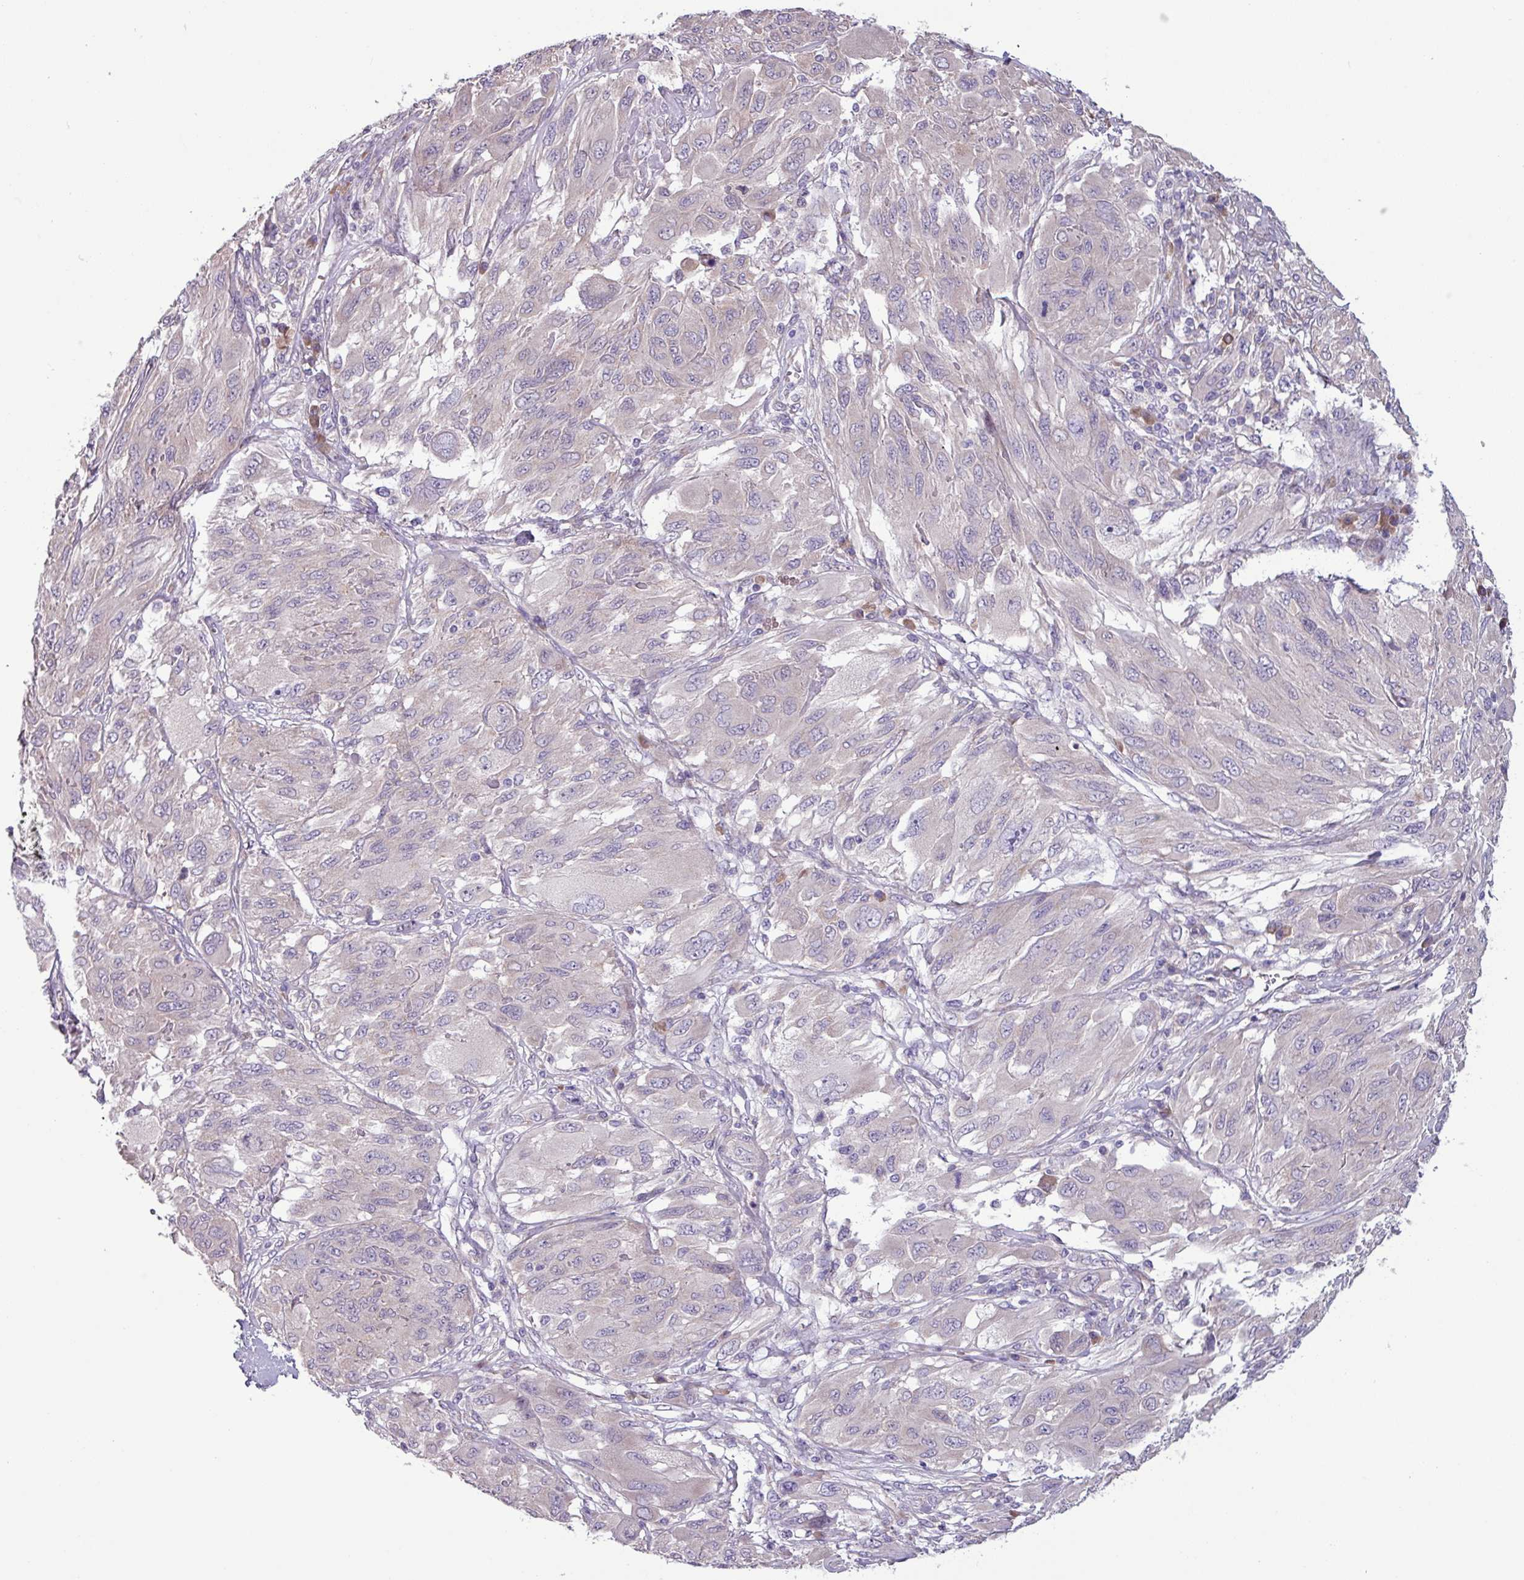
{"staining": {"intensity": "negative", "quantity": "none", "location": "none"}, "tissue": "melanoma", "cell_type": "Tumor cells", "image_type": "cancer", "snomed": [{"axis": "morphology", "description": "Malignant melanoma, NOS"}, {"axis": "topography", "description": "Skin"}], "caption": "DAB (3,3'-diaminobenzidine) immunohistochemical staining of melanoma demonstrates no significant staining in tumor cells.", "gene": "C20orf27", "patient": {"sex": "female", "age": 91}}